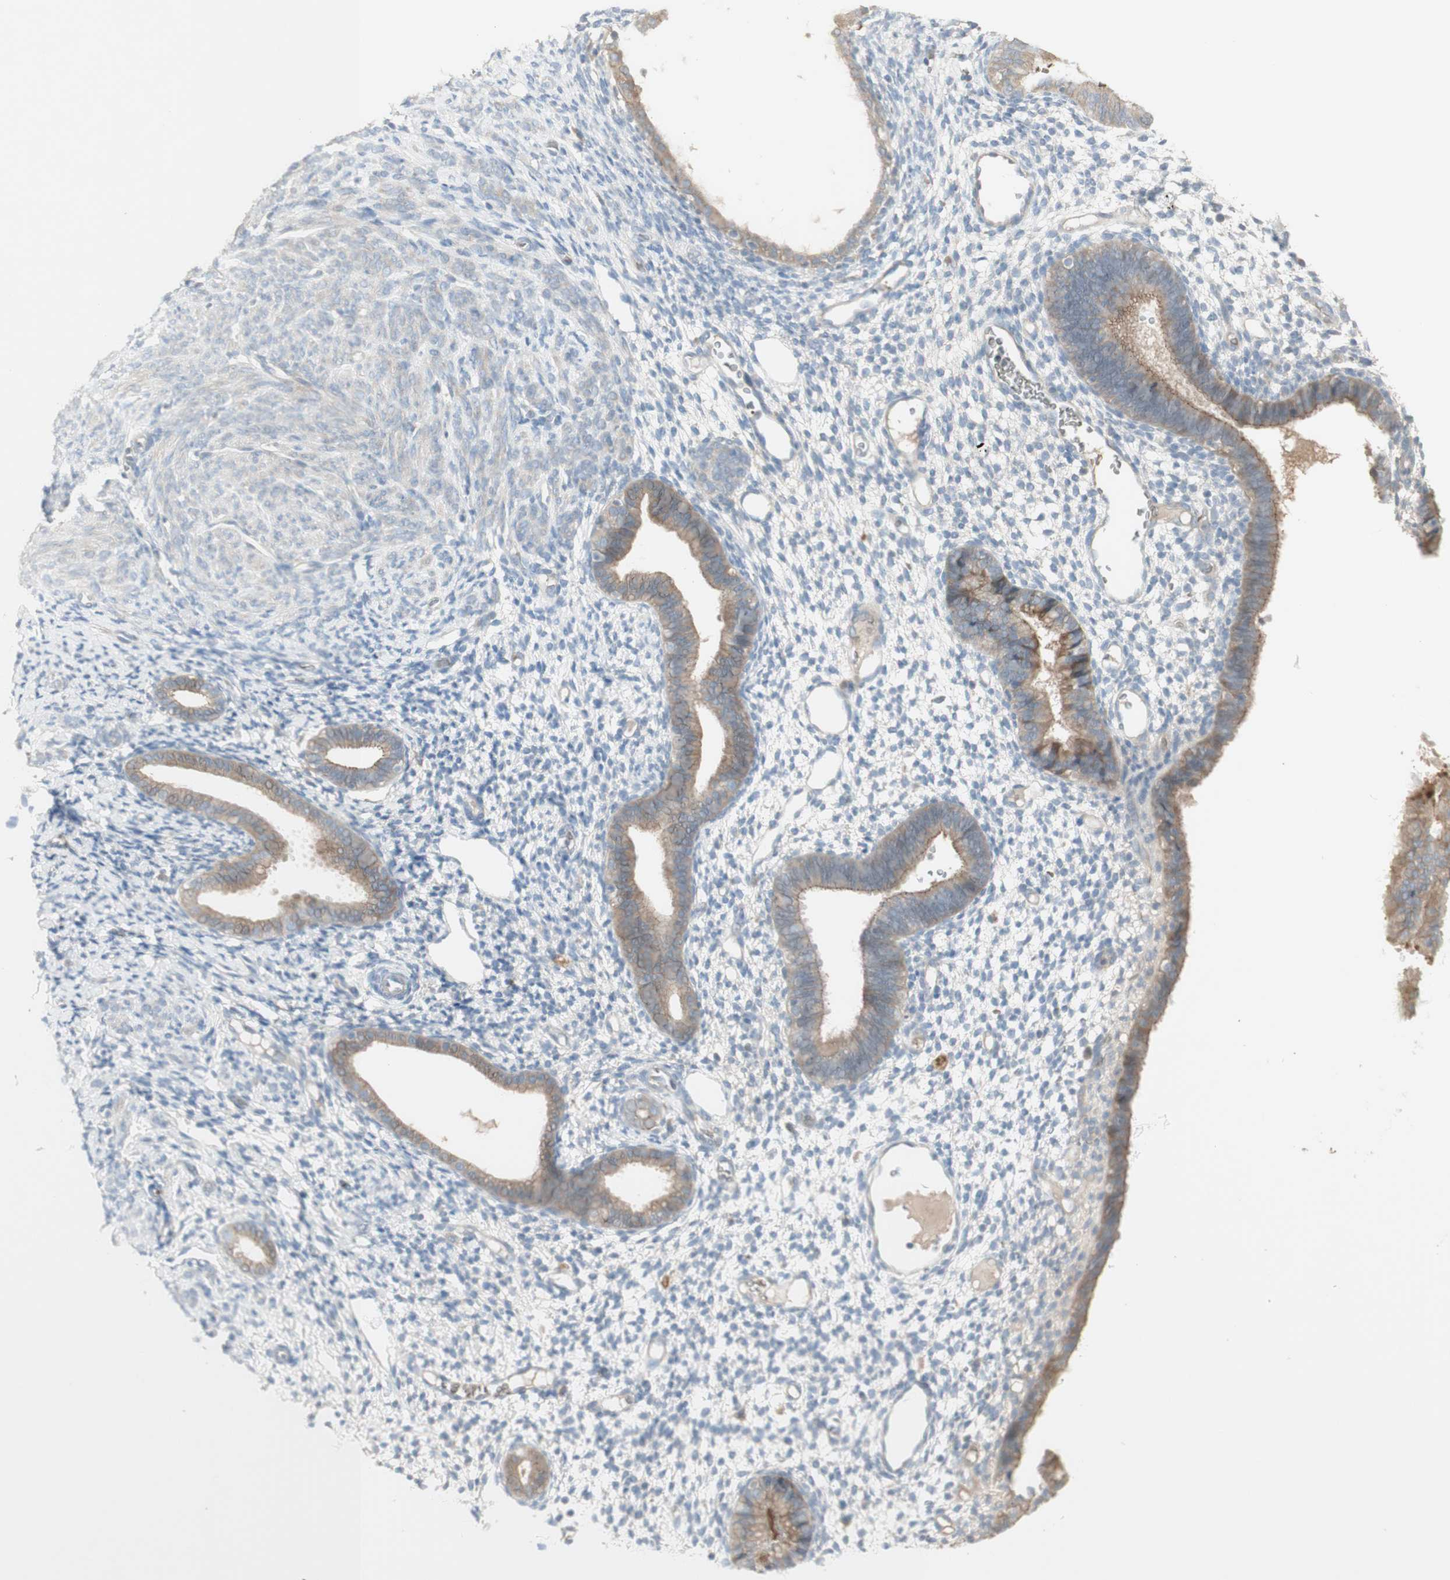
{"staining": {"intensity": "moderate", "quantity": "<25%", "location": "cytoplasmic/membranous"}, "tissue": "endometrium", "cell_type": "Cells in endometrial stroma", "image_type": "normal", "snomed": [{"axis": "morphology", "description": "Normal tissue, NOS"}, {"axis": "topography", "description": "Endometrium"}], "caption": "IHC photomicrograph of normal endometrium stained for a protein (brown), which demonstrates low levels of moderate cytoplasmic/membranous expression in approximately <25% of cells in endometrial stroma.", "gene": "PTGER4", "patient": {"sex": "female", "age": 61}}